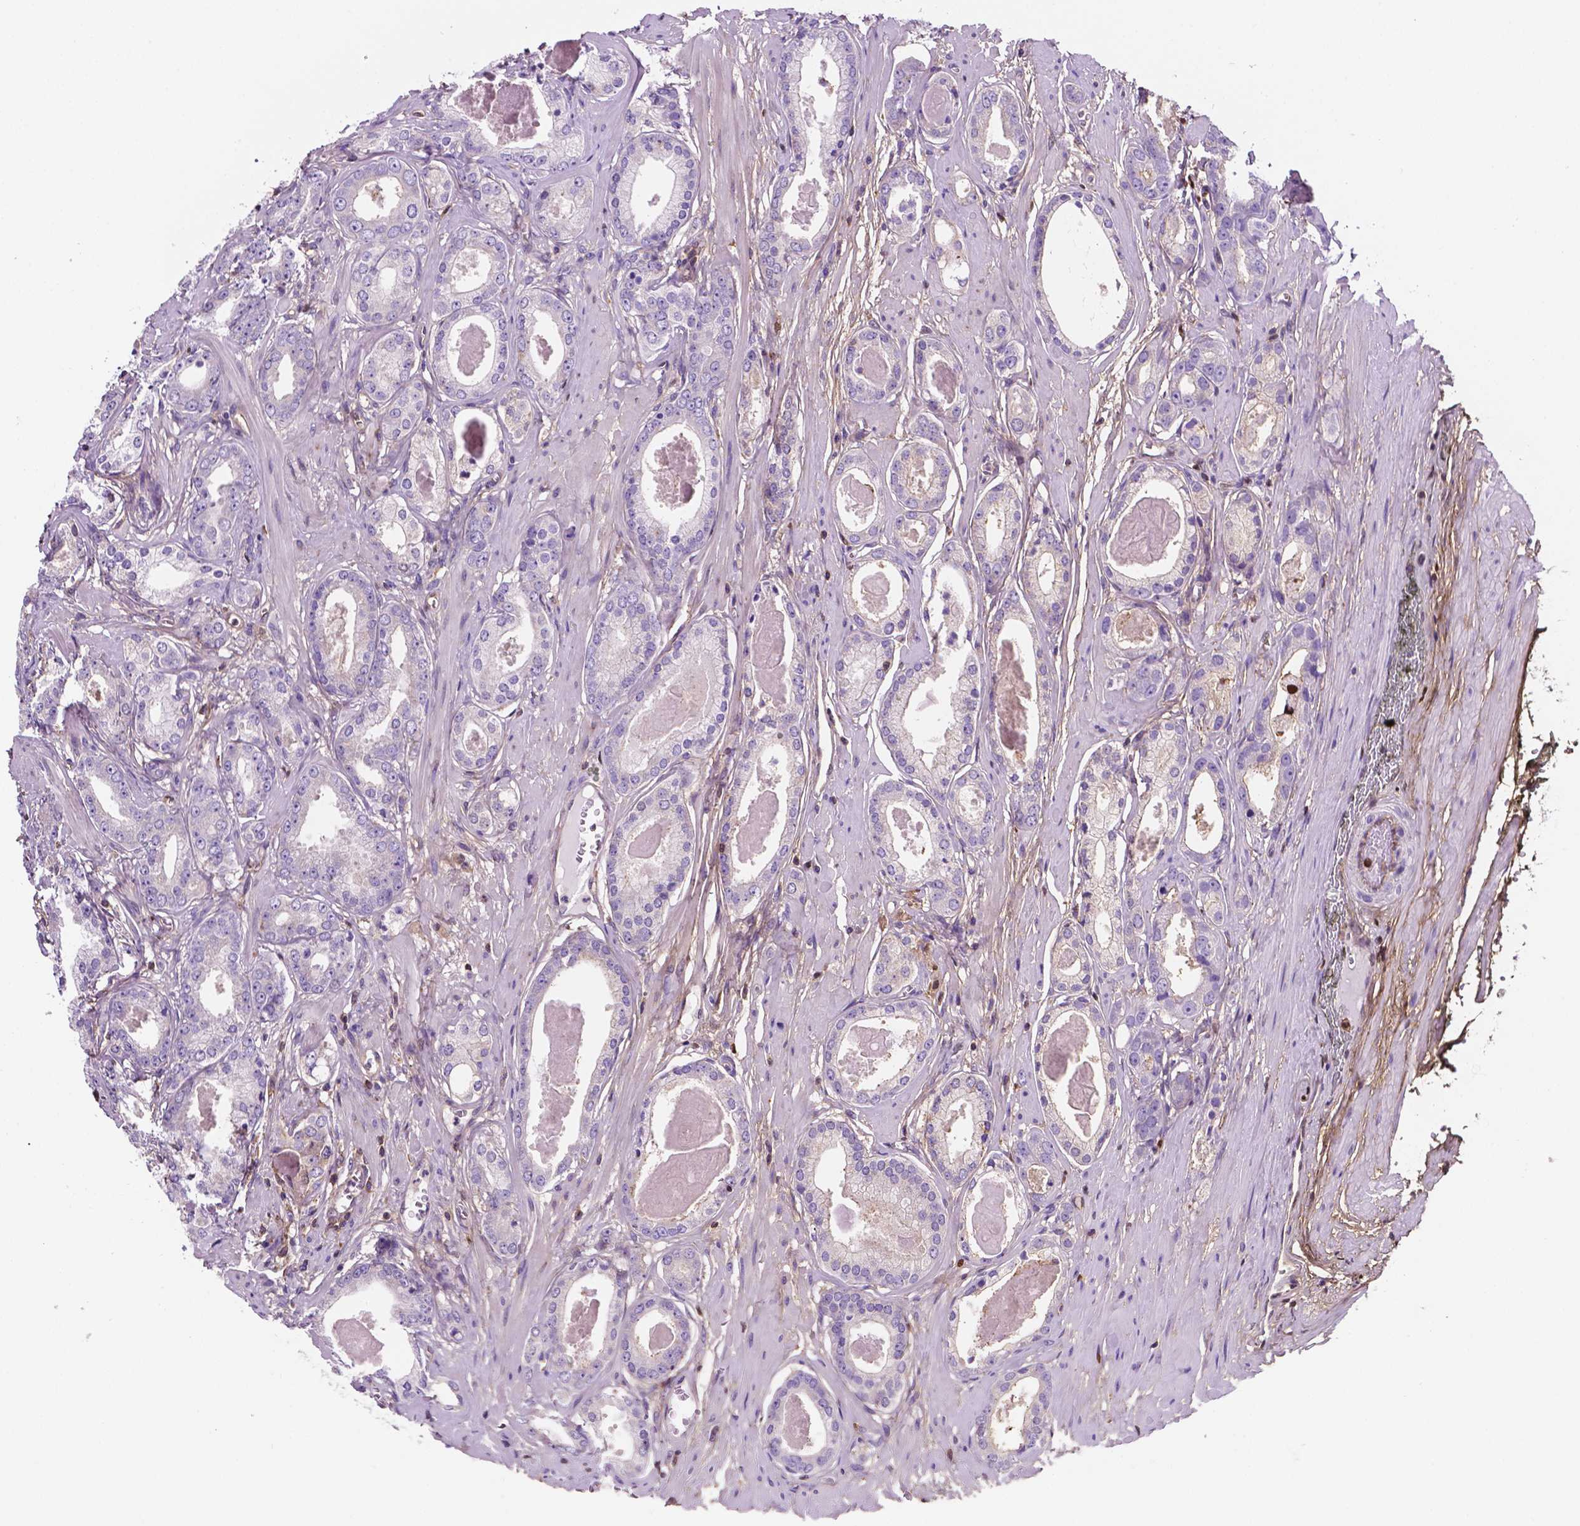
{"staining": {"intensity": "negative", "quantity": "none", "location": "none"}, "tissue": "prostate cancer", "cell_type": "Tumor cells", "image_type": "cancer", "snomed": [{"axis": "morphology", "description": "Adenocarcinoma, NOS"}, {"axis": "morphology", "description": "Adenocarcinoma, Low grade"}, {"axis": "topography", "description": "Prostate"}], "caption": "Human prostate cancer (adenocarcinoma) stained for a protein using IHC displays no expression in tumor cells.", "gene": "DCN", "patient": {"sex": "male", "age": 64}}